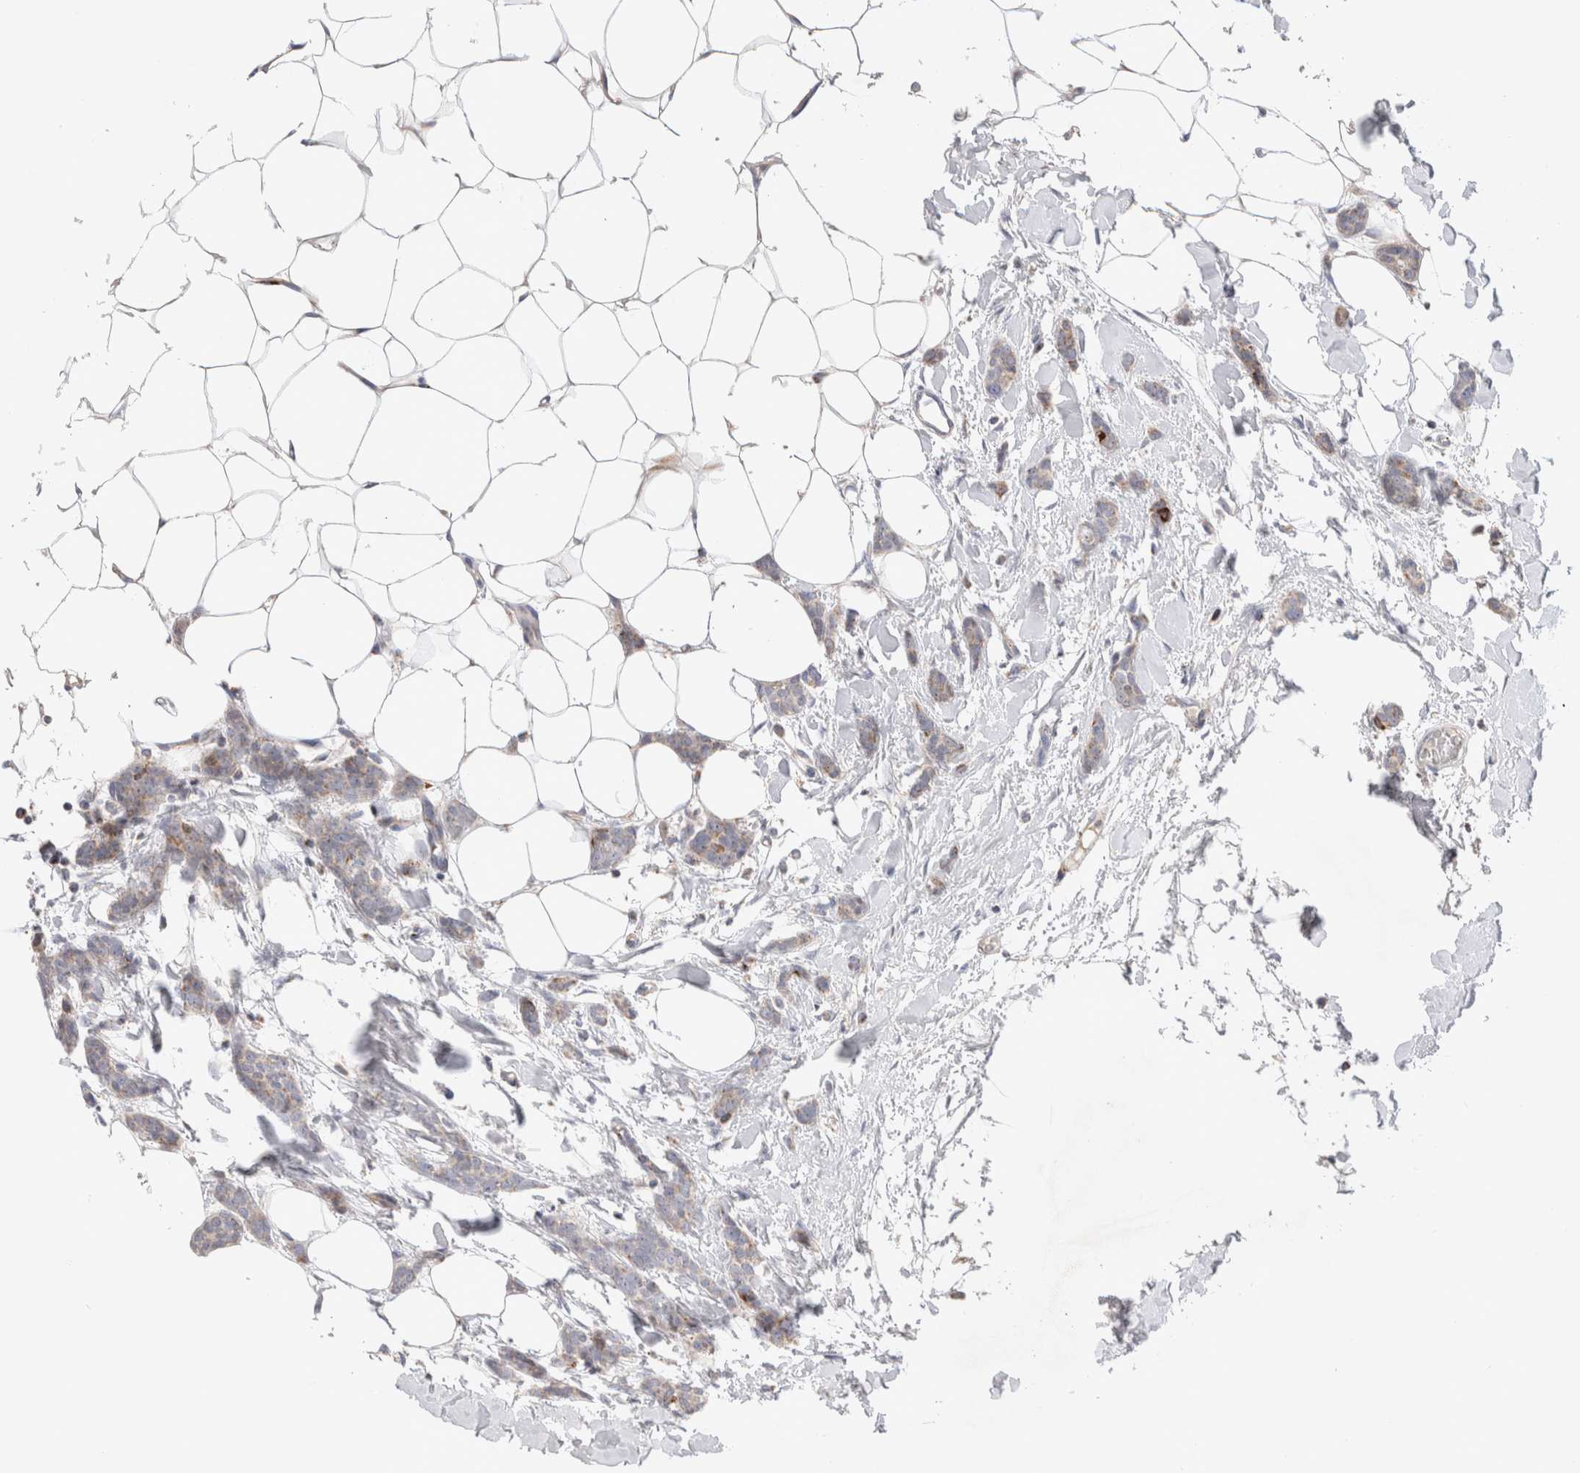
{"staining": {"intensity": "weak", "quantity": ">75%", "location": "cytoplasmic/membranous"}, "tissue": "breast cancer", "cell_type": "Tumor cells", "image_type": "cancer", "snomed": [{"axis": "morphology", "description": "Lobular carcinoma"}, {"axis": "topography", "description": "Skin"}, {"axis": "topography", "description": "Breast"}], "caption": "Breast lobular carcinoma stained for a protein displays weak cytoplasmic/membranous positivity in tumor cells. Using DAB (3,3'-diaminobenzidine) (brown) and hematoxylin (blue) stains, captured at high magnification using brightfield microscopy.", "gene": "CHADL", "patient": {"sex": "female", "age": 46}}